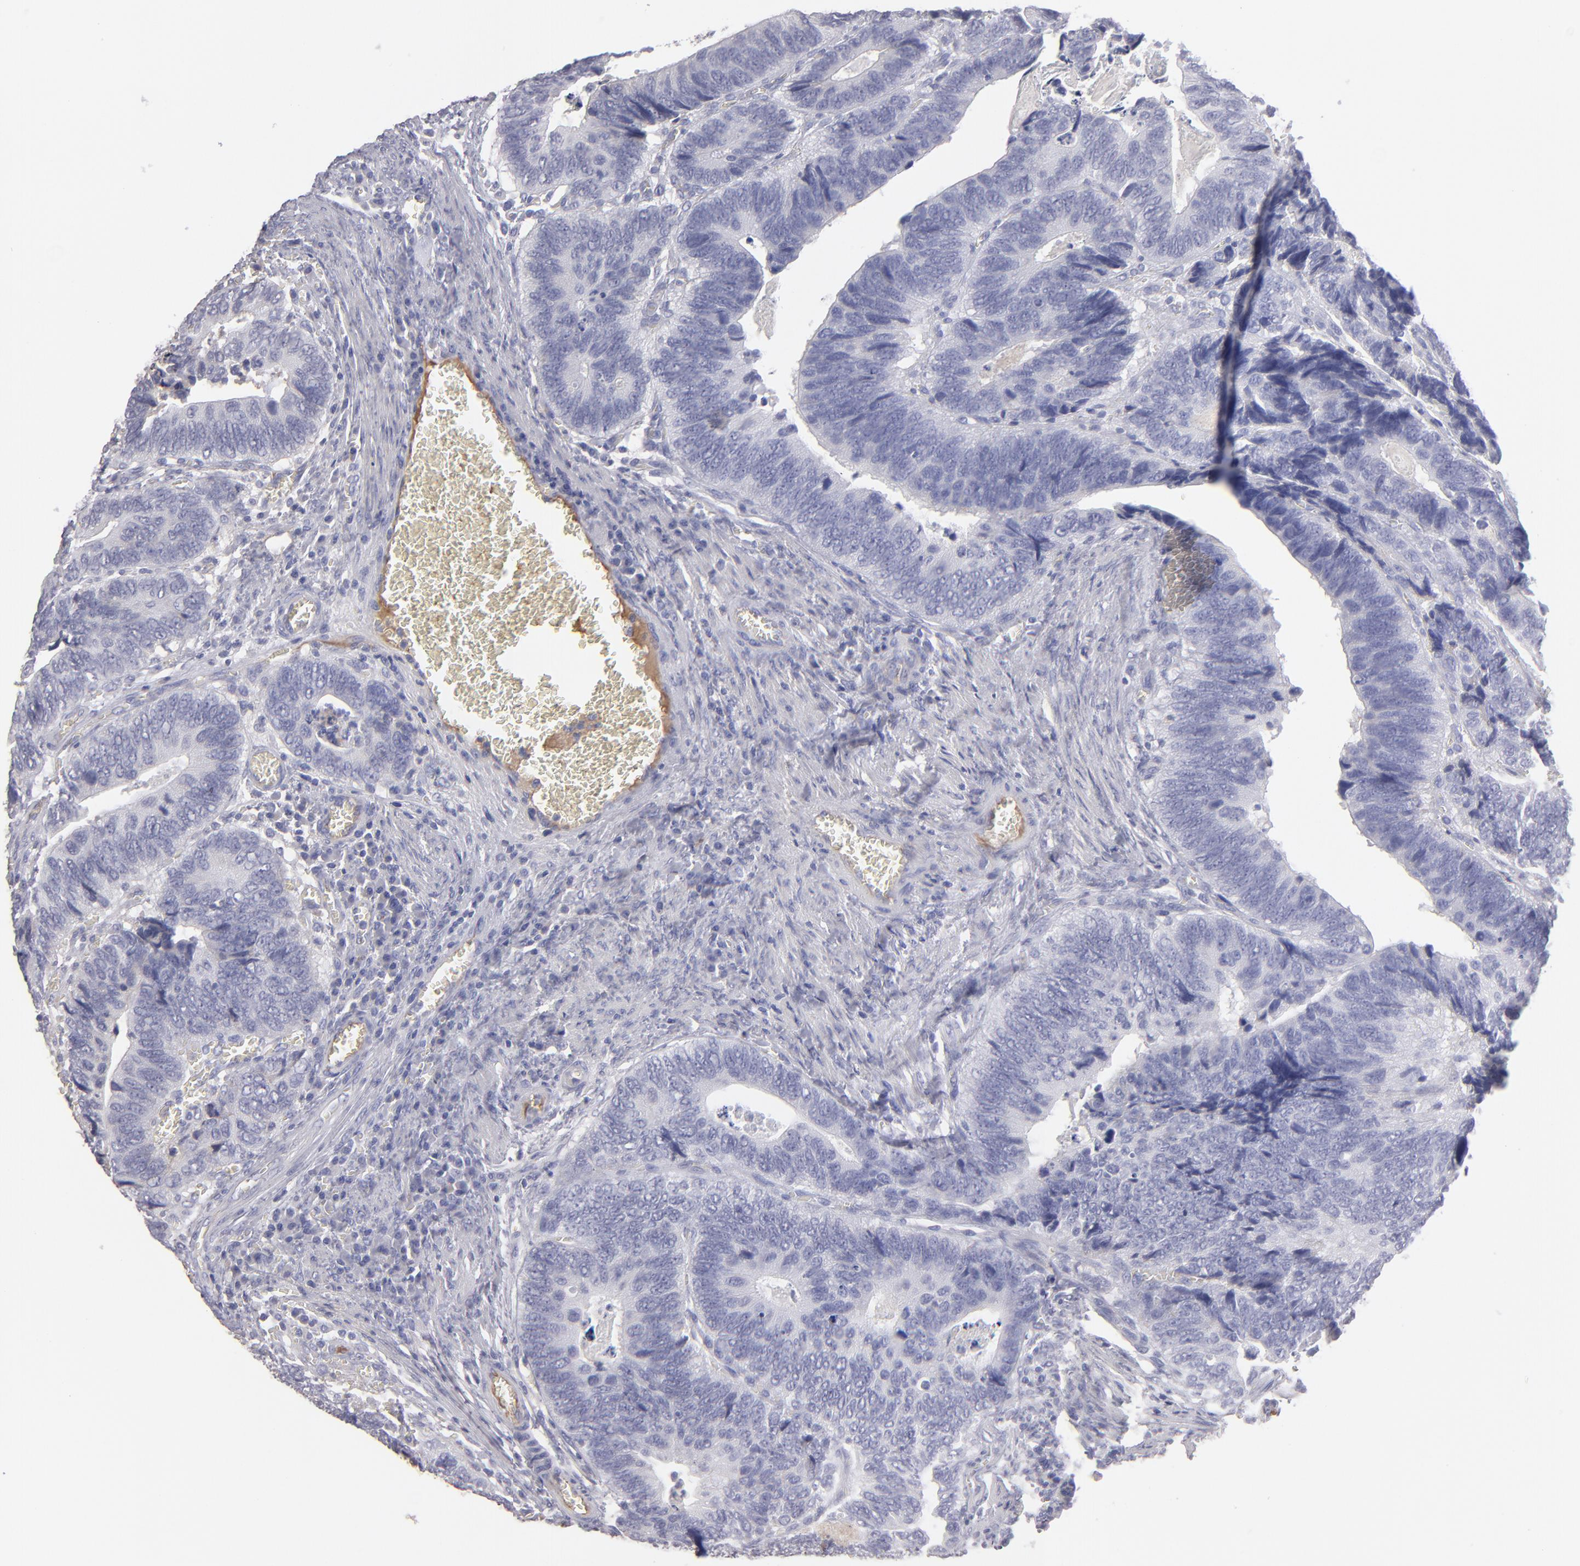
{"staining": {"intensity": "negative", "quantity": "none", "location": "none"}, "tissue": "colorectal cancer", "cell_type": "Tumor cells", "image_type": "cancer", "snomed": [{"axis": "morphology", "description": "Adenocarcinoma, NOS"}, {"axis": "topography", "description": "Colon"}], "caption": "Immunohistochemistry photomicrograph of neoplastic tissue: colorectal cancer (adenocarcinoma) stained with DAB (3,3'-diaminobenzidine) shows no significant protein expression in tumor cells.", "gene": "ABCC4", "patient": {"sex": "male", "age": 72}}